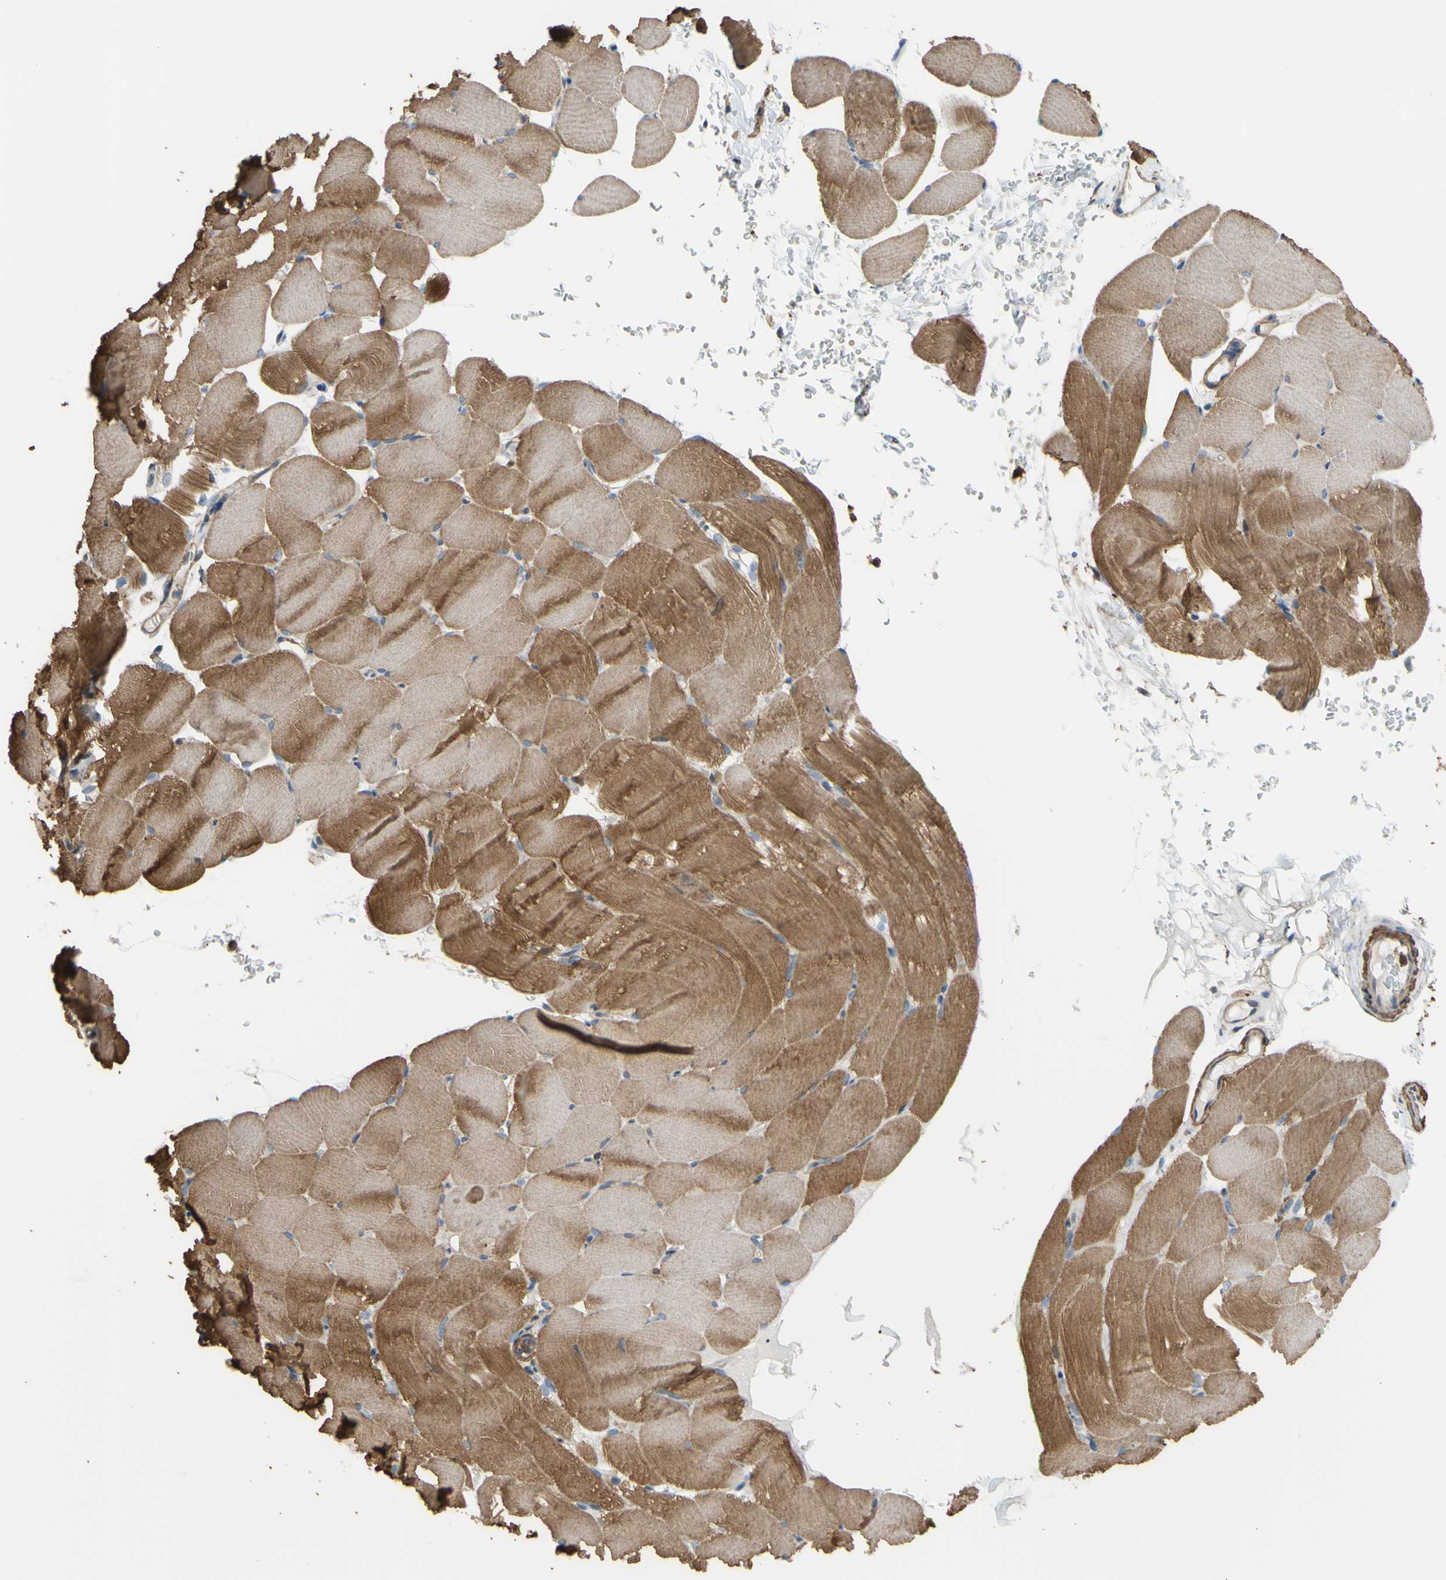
{"staining": {"intensity": "moderate", "quantity": ">75%", "location": "cytoplasmic/membranous"}, "tissue": "skeletal muscle", "cell_type": "Myocytes", "image_type": "normal", "snomed": [{"axis": "morphology", "description": "Normal tissue, NOS"}, {"axis": "topography", "description": "Skeletal muscle"}, {"axis": "topography", "description": "Parathyroid gland"}], "caption": "Protein expression by immunohistochemistry (IHC) reveals moderate cytoplasmic/membranous staining in approximately >75% of myocytes in benign skeletal muscle. The staining was performed using DAB to visualize the protein expression in brown, while the nuclei were stained in blue with hematoxylin (Magnification: 20x).", "gene": "ADD3", "patient": {"sex": "female", "age": 37}}